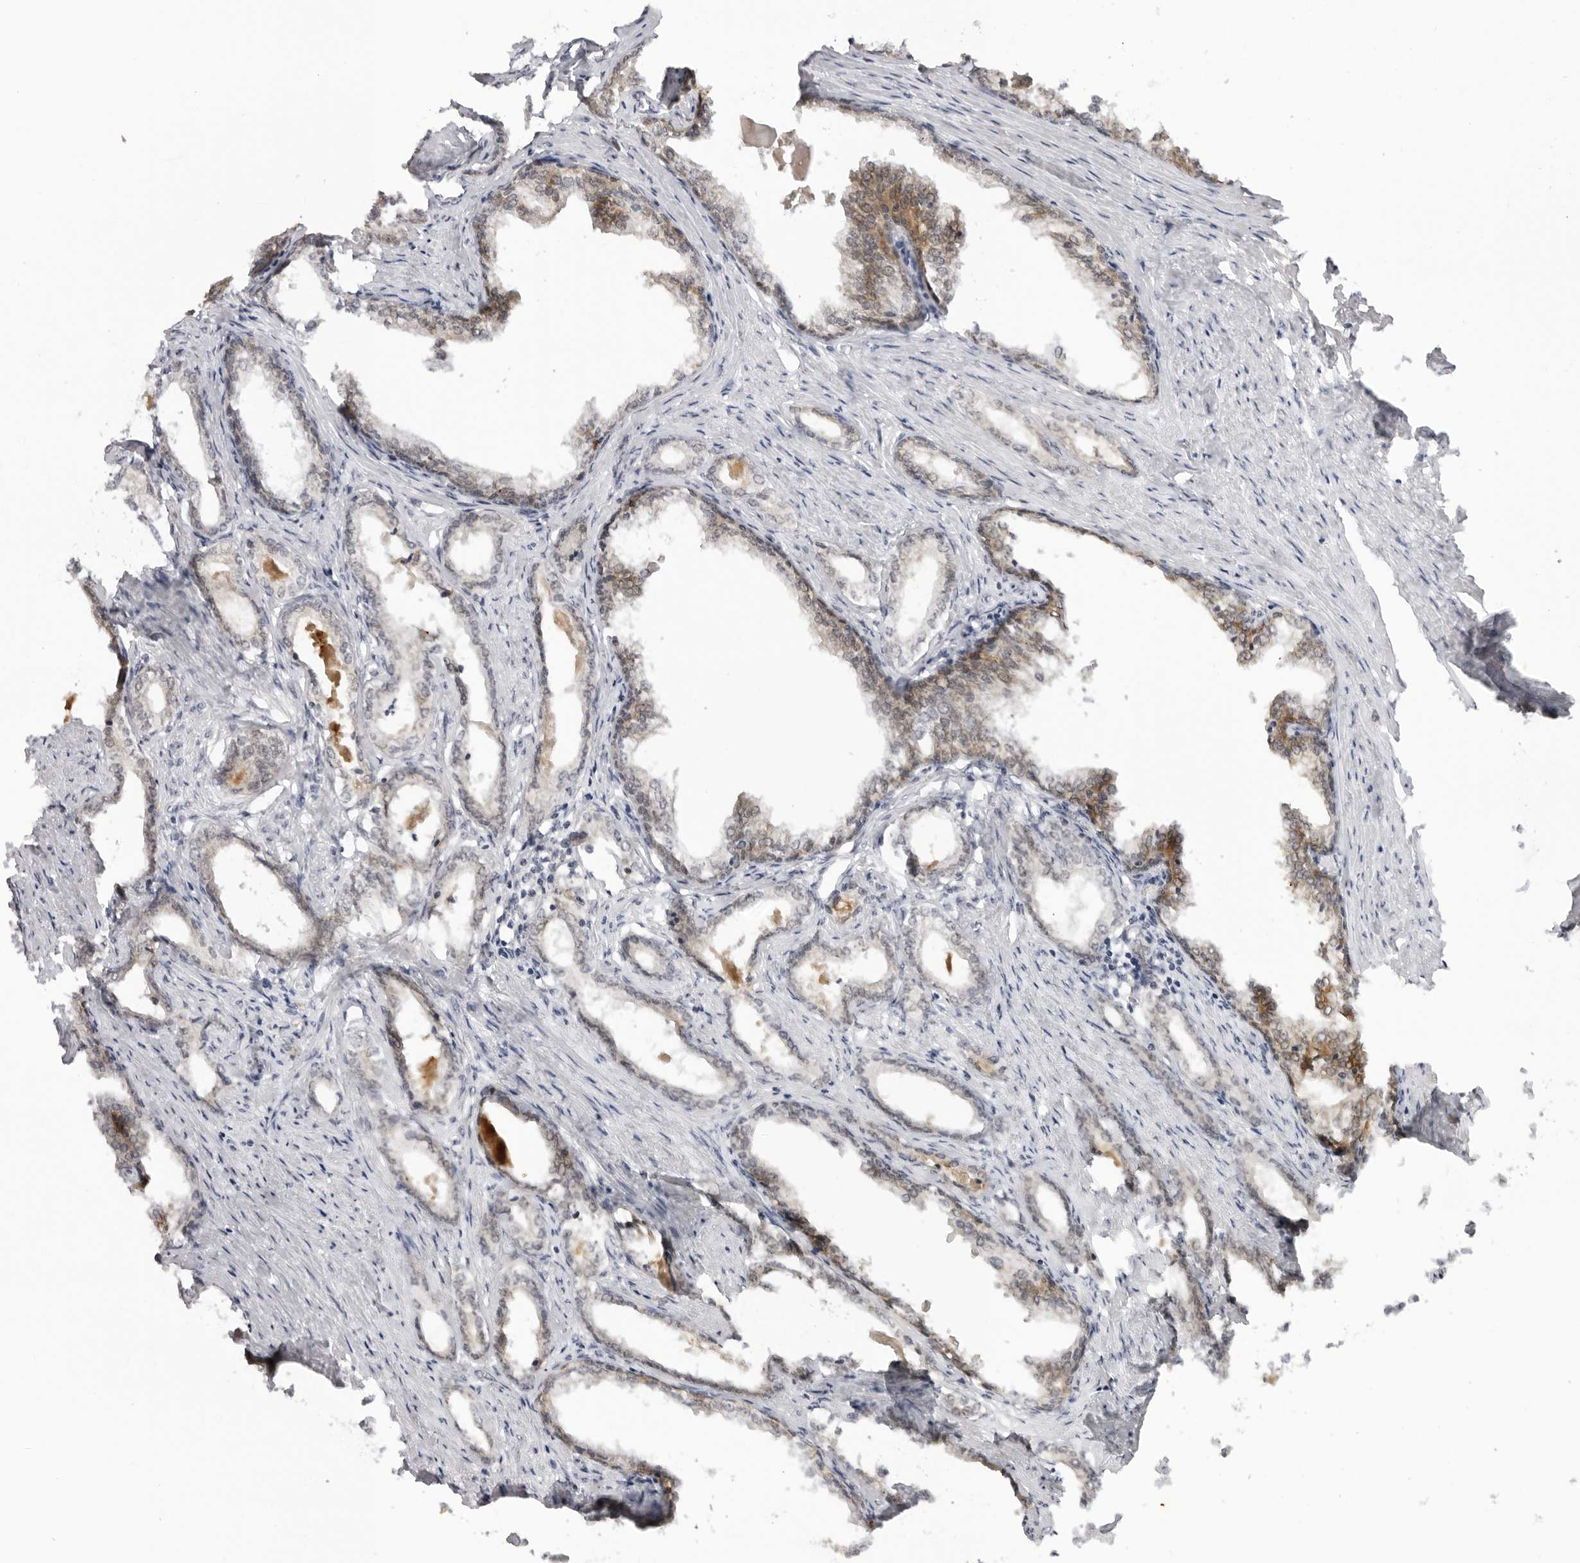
{"staining": {"intensity": "negative", "quantity": "none", "location": "none"}, "tissue": "prostate cancer", "cell_type": "Tumor cells", "image_type": "cancer", "snomed": [{"axis": "morphology", "description": "Adenocarcinoma, High grade"}, {"axis": "topography", "description": "Prostate"}], "caption": "This is a micrograph of IHC staining of prostate cancer (adenocarcinoma (high-grade)), which shows no expression in tumor cells.", "gene": "TRAPPC3", "patient": {"sex": "male", "age": 58}}